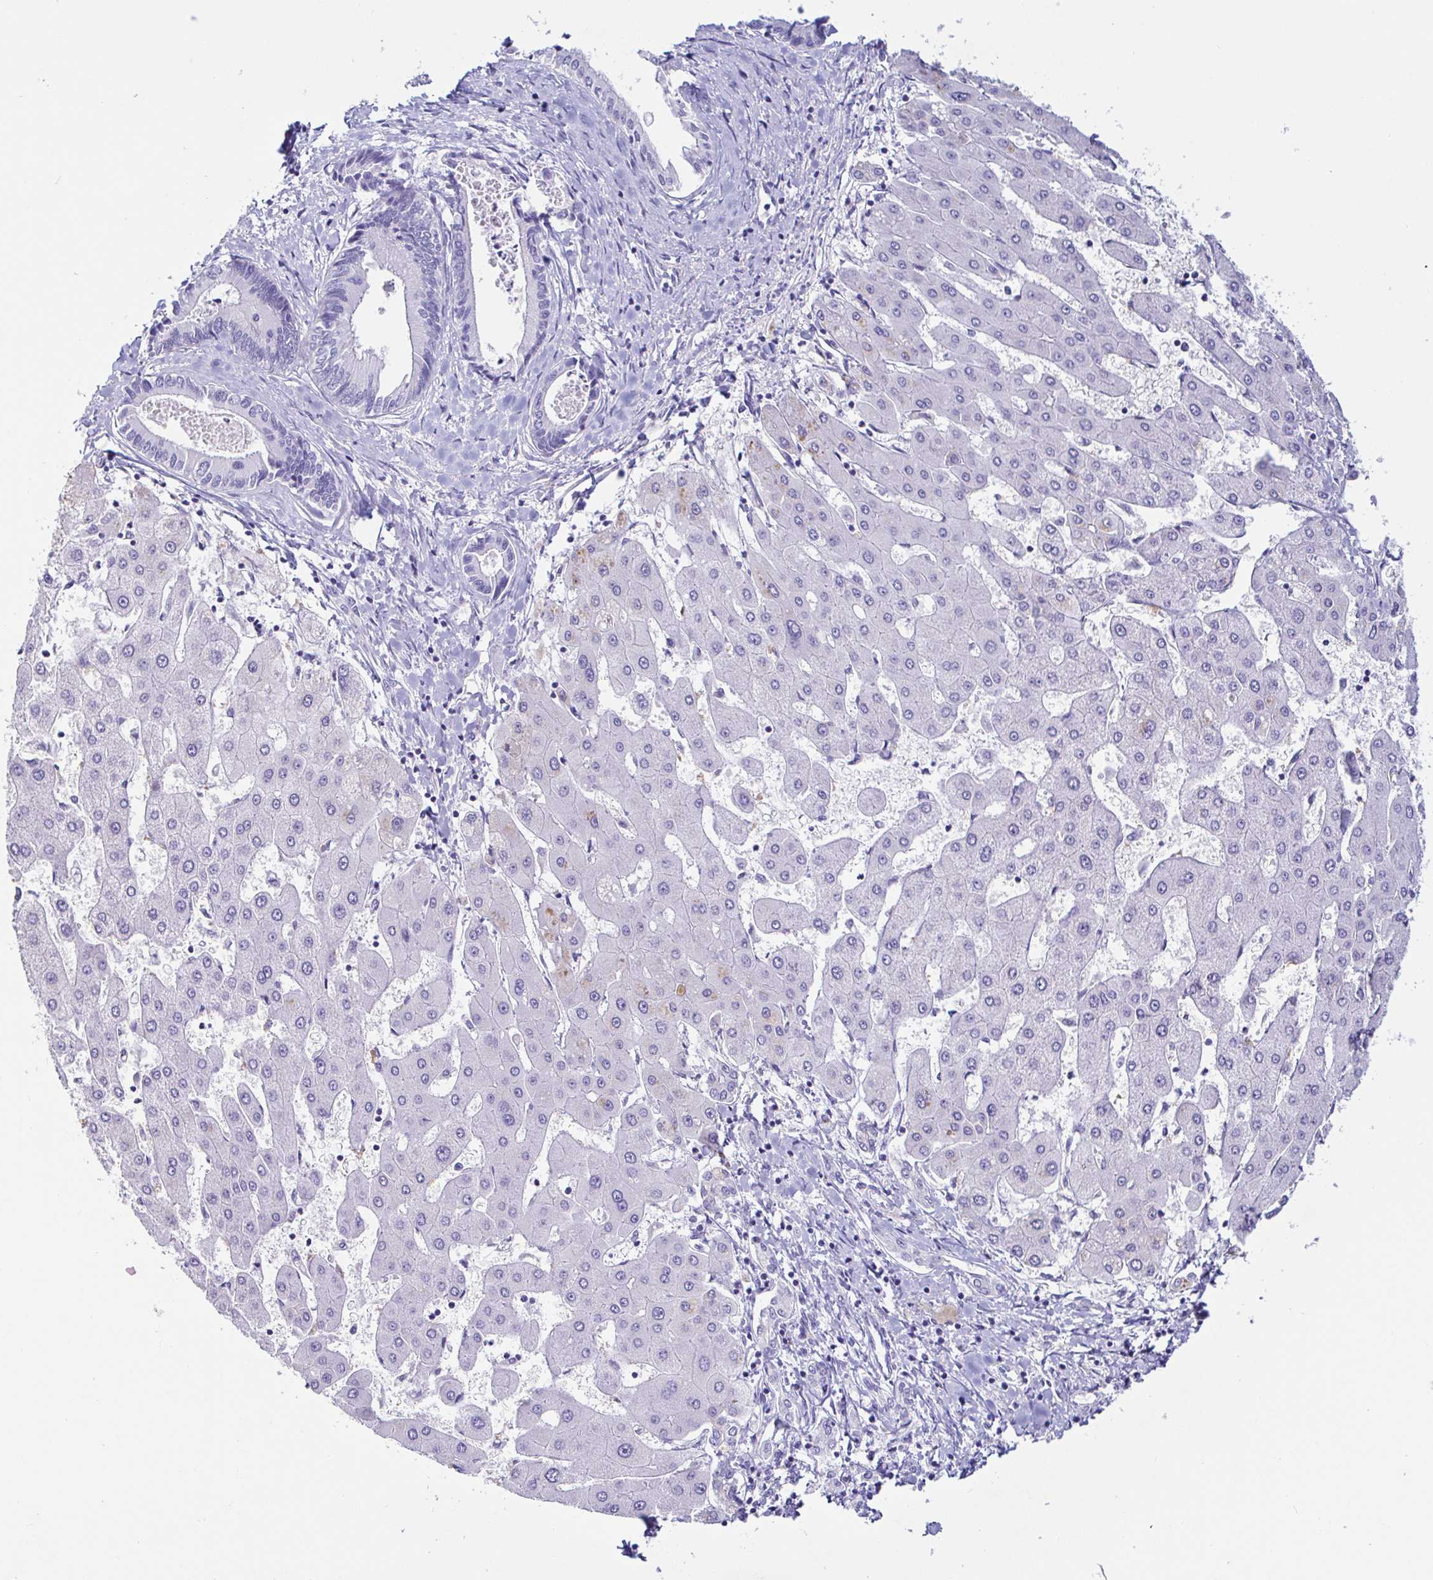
{"staining": {"intensity": "negative", "quantity": "none", "location": "none"}, "tissue": "liver cancer", "cell_type": "Tumor cells", "image_type": "cancer", "snomed": [{"axis": "morphology", "description": "Cholangiocarcinoma"}, {"axis": "topography", "description": "Liver"}], "caption": "There is no significant expression in tumor cells of cholangiocarcinoma (liver). (DAB (3,3'-diaminobenzidine) immunohistochemistry, high magnification).", "gene": "PINLYP", "patient": {"sex": "male", "age": 66}}